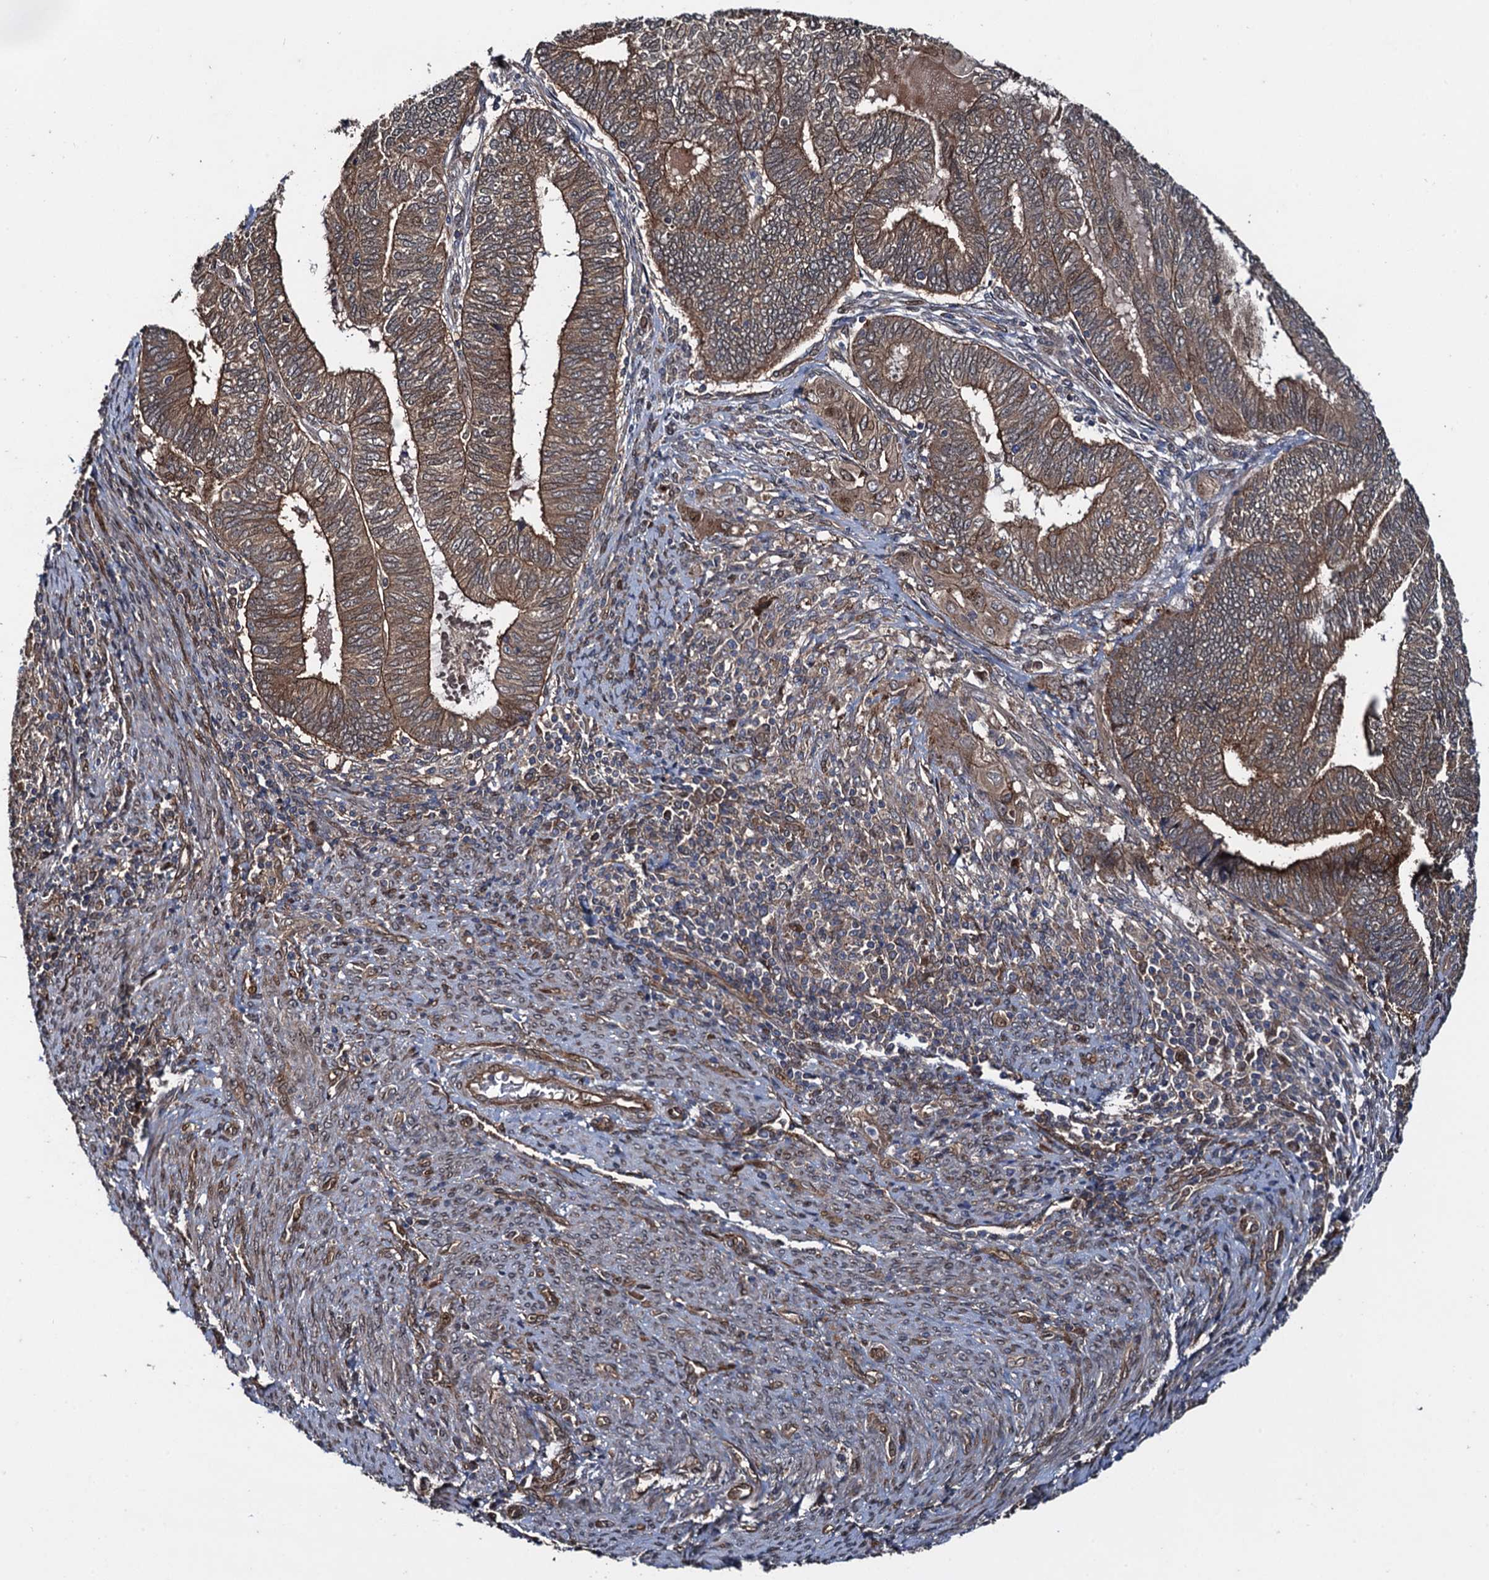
{"staining": {"intensity": "moderate", "quantity": ">75%", "location": "cytoplasmic/membranous"}, "tissue": "endometrial cancer", "cell_type": "Tumor cells", "image_type": "cancer", "snomed": [{"axis": "morphology", "description": "Adenocarcinoma, NOS"}, {"axis": "topography", "description": "Uterus"}, {"axis": "topography", "description": "Endometrium"}], "caption": "This is a photomicrograph of immunohistochemistry staining of endometrial cancer, which shows moderate expression in the cytoplasmic/membranous of tumor cells.", "gene": "RHOBTB1", "patient": {"sex": "female", "age": 70}}